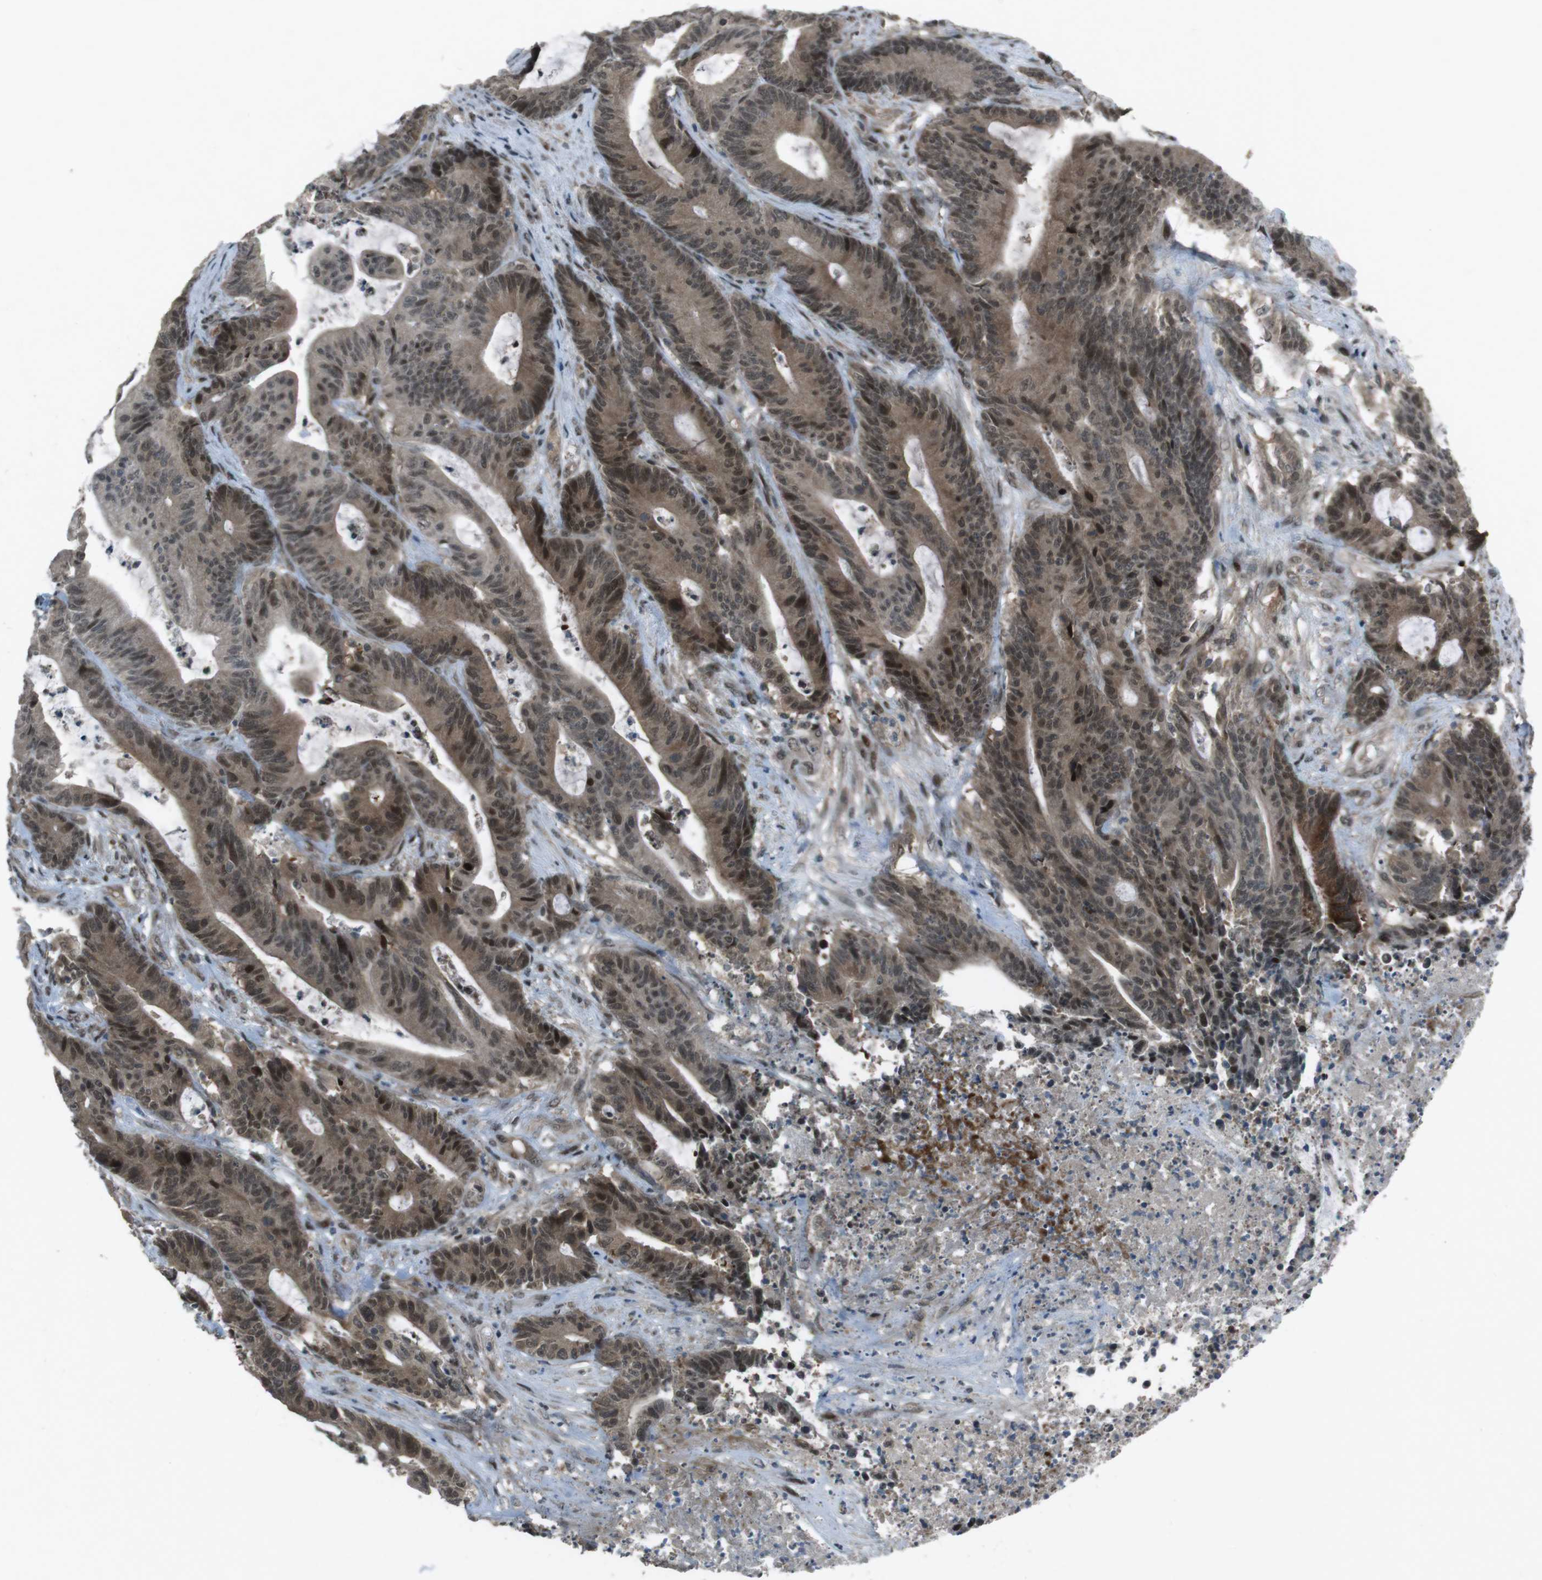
{"staining": {"intensity": "strong", "quantity": ">75%", "location": "cytoplasmic/membranous,nuclear"}, "tissue": "colorectal cancer", "cell_type": "Tumor cells", "image_type": "cancer", "snomed": [{"axis": "morphology", "description": "Adenocarcinoma, NOS"}, {"axis": "topography", "description": "Colon"}], "caption": "Tumor cells exhibit high levels of strong cytoplasmic/membranous and nuclear expression in approximately >75% of cells in human adenocarcinoma (colorectal).", "gene": "SLITRK5", "patient": {"sex": "female", "age": 84}}